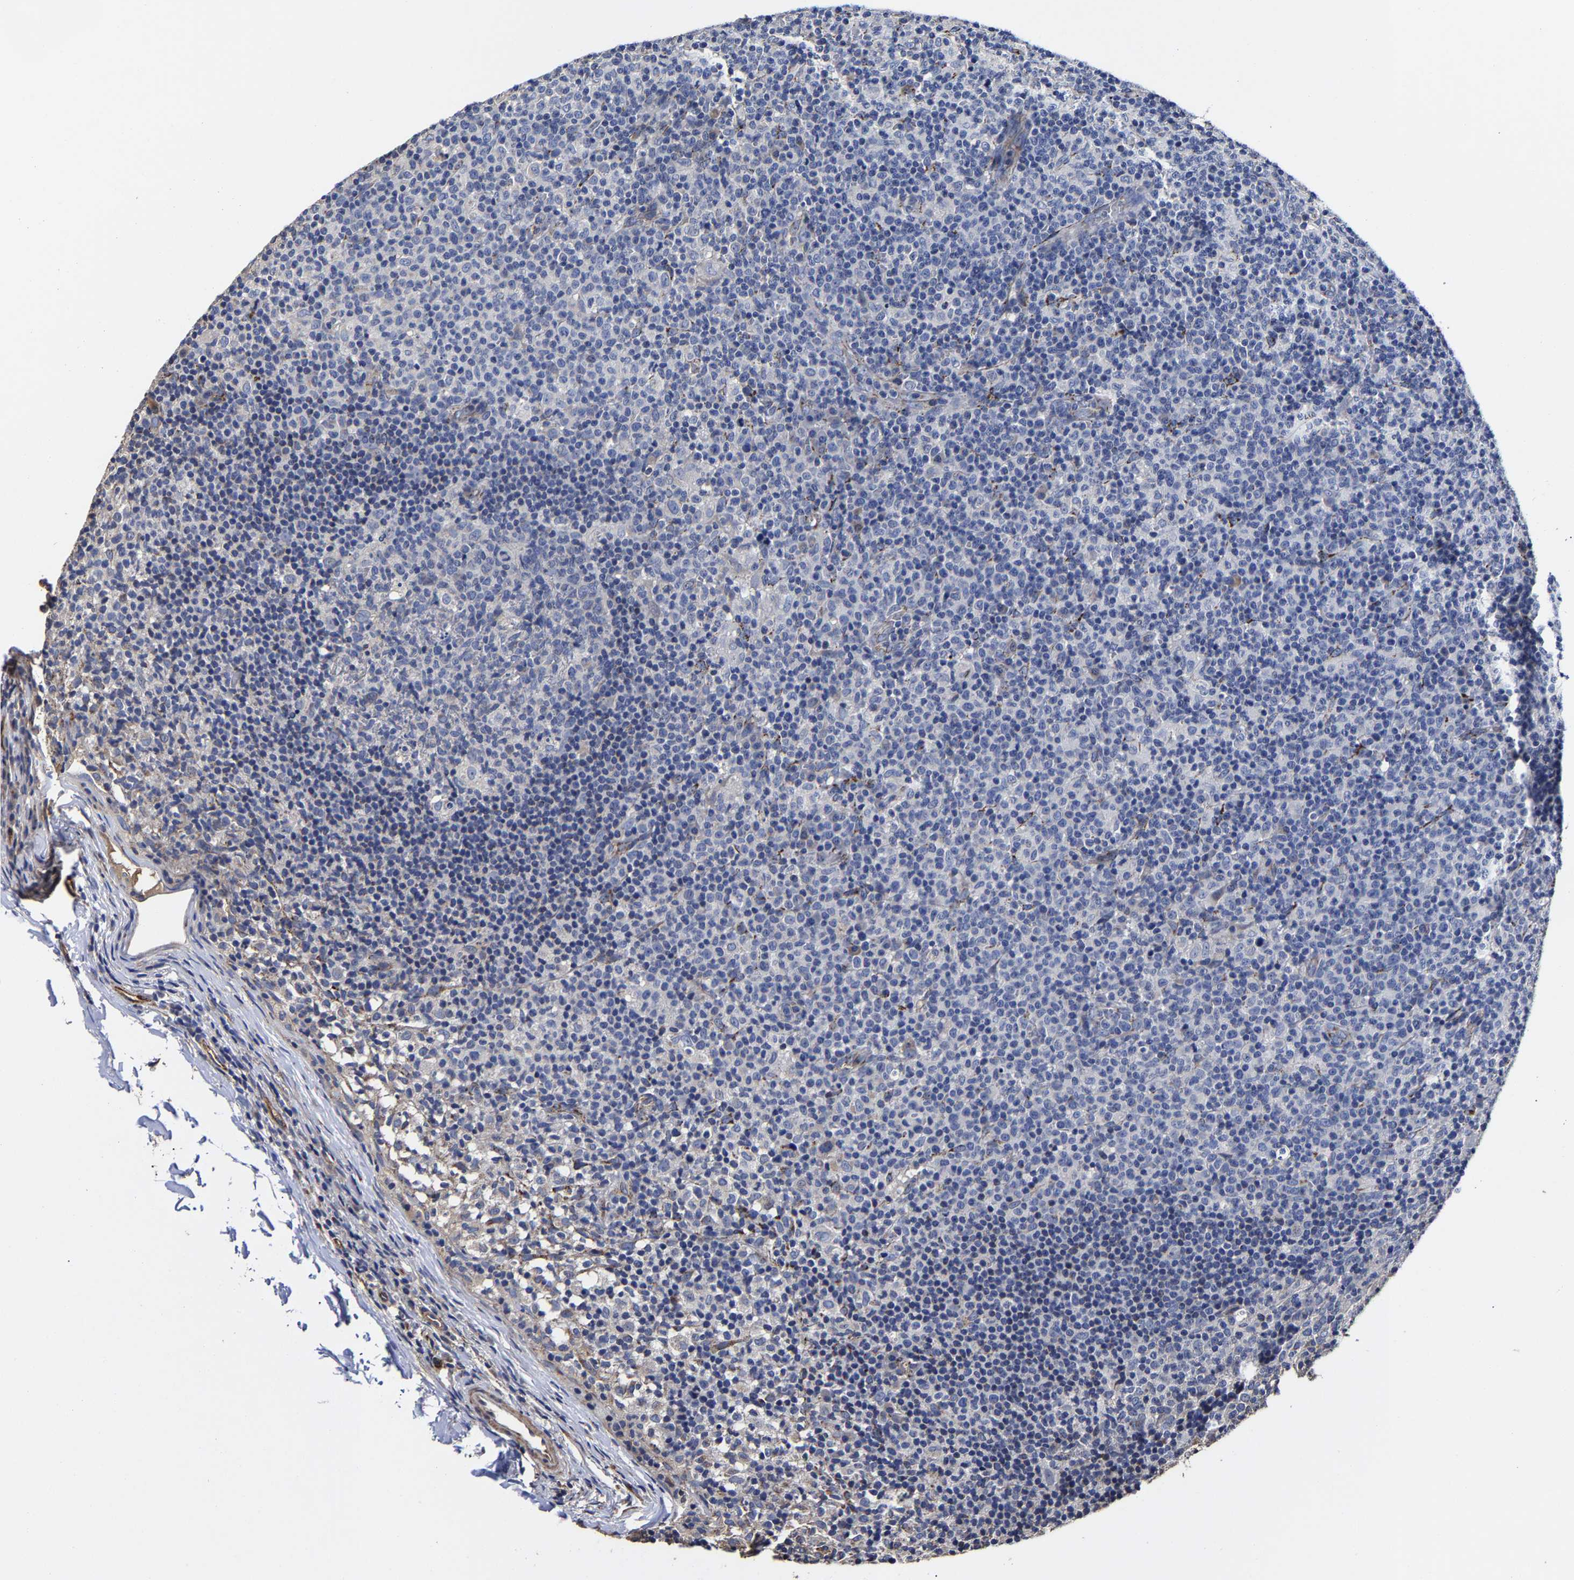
{"staining": {"intensity": "negative", "quantity": "none", "location": "none"}, "tissue": "lymph node", "cell_type": "Germinal center cells", "image_type": "normal", "snomed": [{"axis": "morphology", "description": "Normal tissue, NOS"}, {"axis": "morphology", "description": "Inflammation, NOS"}, {"axis": "topography", "description": "Lymph node"}], "caption": "IHC histopathology image of normal lymph node stained for a protein (brown), which shows no expression in germinal center cells.", "gene": "AASS", "patient": {"sex": "male", "age": 55}}